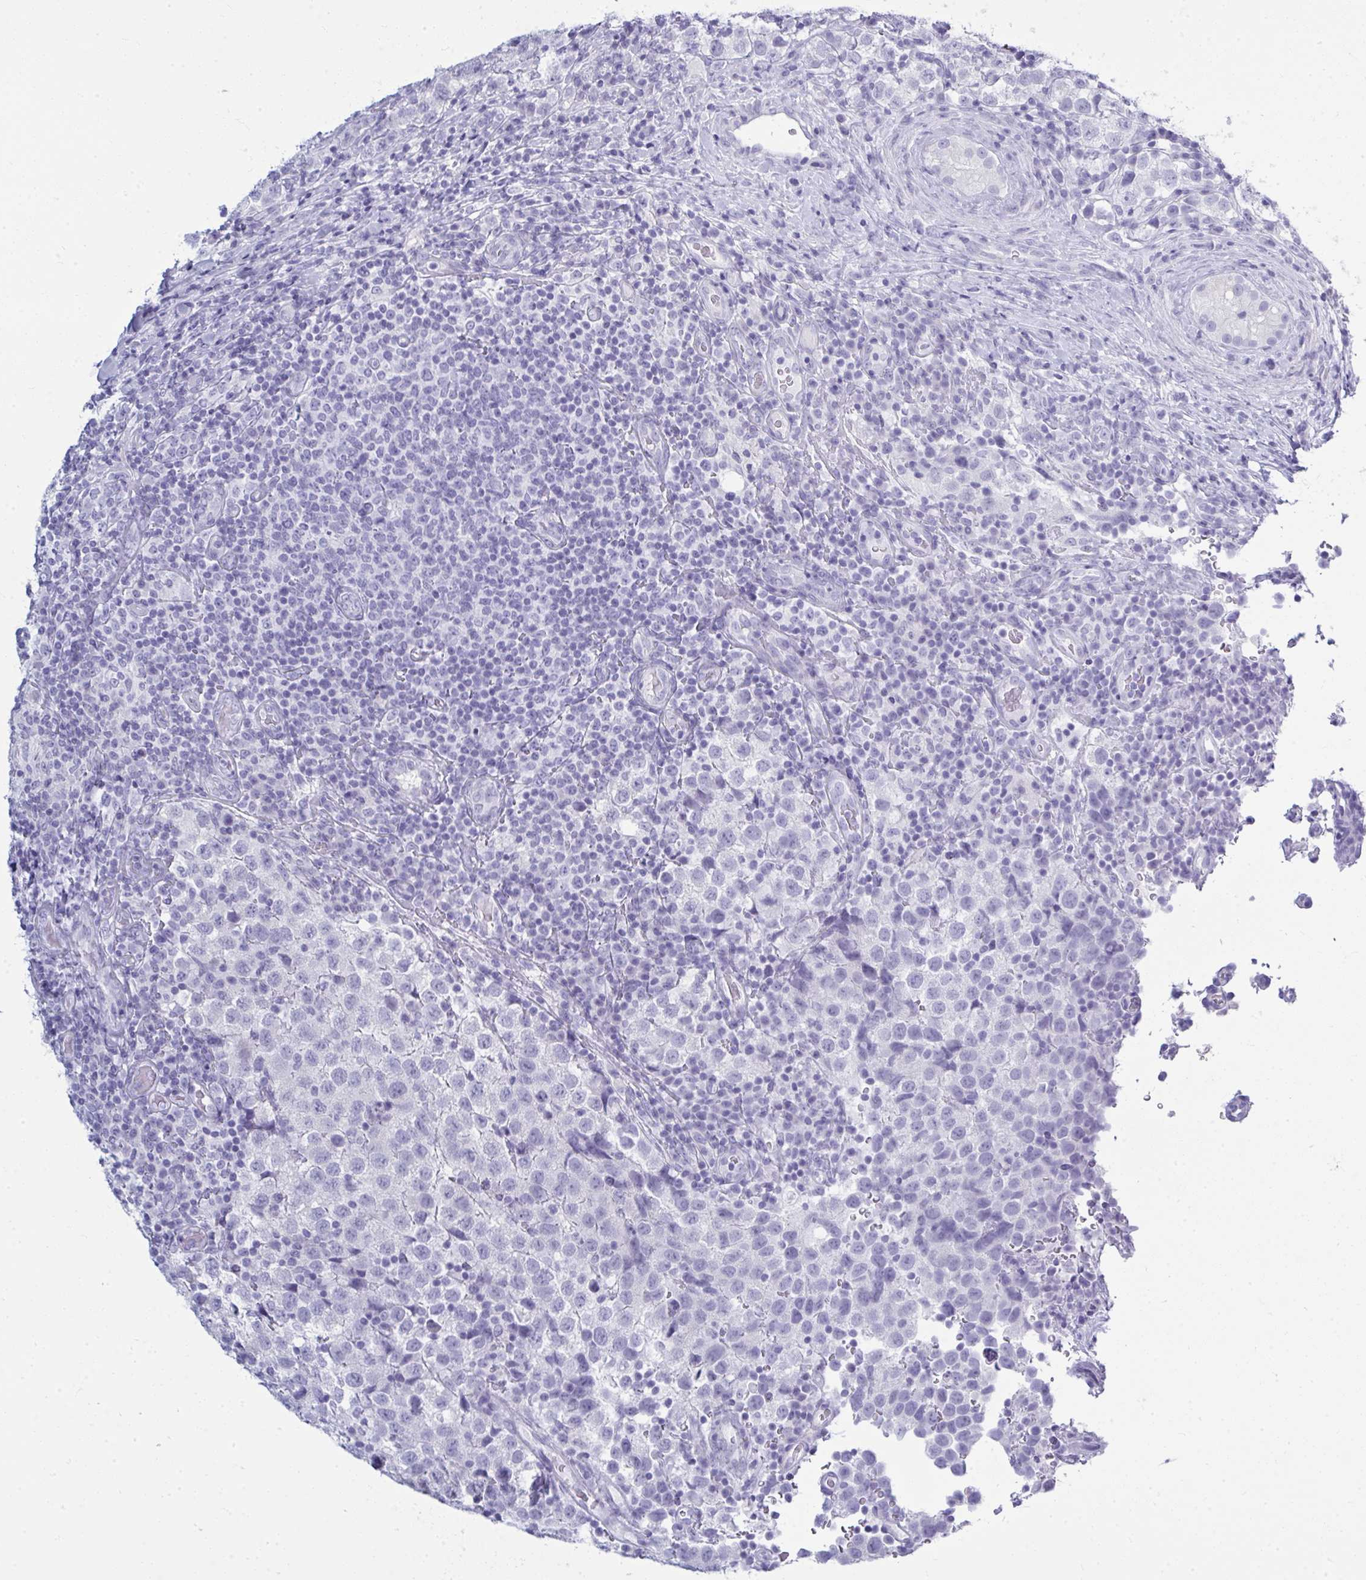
{"staining": {"intensity": "negative", "quantity": "none", "location": "none"}, "tissue": "testis cancer", "cell_type": "Tumor cells", "image_type": "cancer", "snomed": [{"axis": "morphology", "description": "Seminoma, NOS"}, {"axis": "topography", "description": "Testis"}], "caption": "DAB immunohistochemical staining of human testis cancer (seminoma) reveals no significant staining in tumor cells.", "gene": "QDPR", "patient": {"sex": "male", "age": 34}}